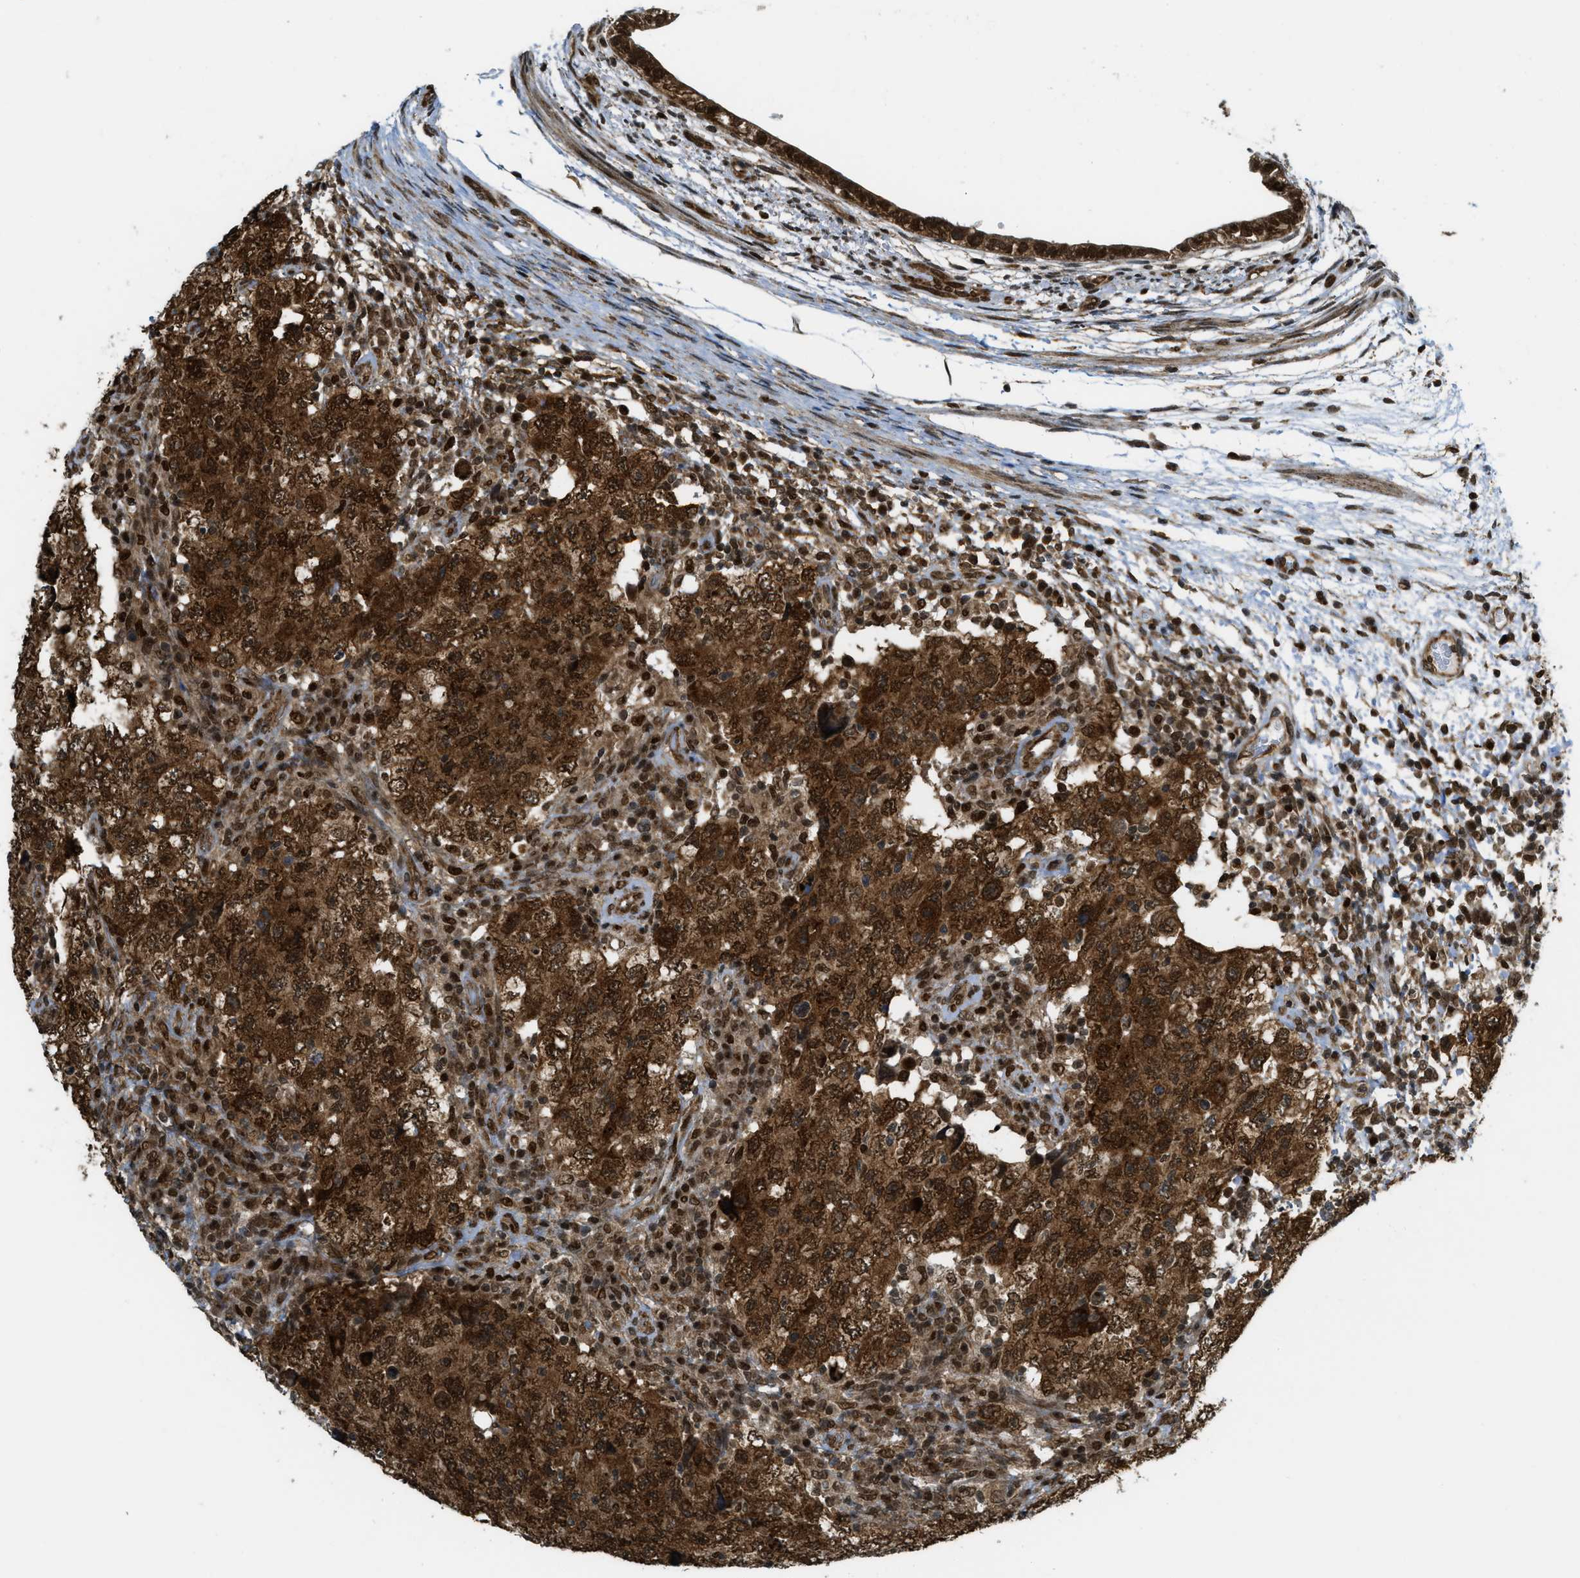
{"staining": {"intensity": "strong", "quantity": ">75%", "location": "cytoplasmic/membranous,nuclear"}, "tissue": "testis cancer", "cell_type": "Tumor cells", "image_type": "cancer", "snomed": [{"axis": "morphology", "description": "Carcinoma, Embryonal, NOS"}, {"axis": "topography", "description": "Testis"}], "caption": "Tumor cells show high levels of strong cytoplasmic/membranous and nuclear staining in approximately >75% of cells in human embryonal carcinoma (testis).", "gene": "TNPO1", "patient": {"sex": "male", "age": 26}}